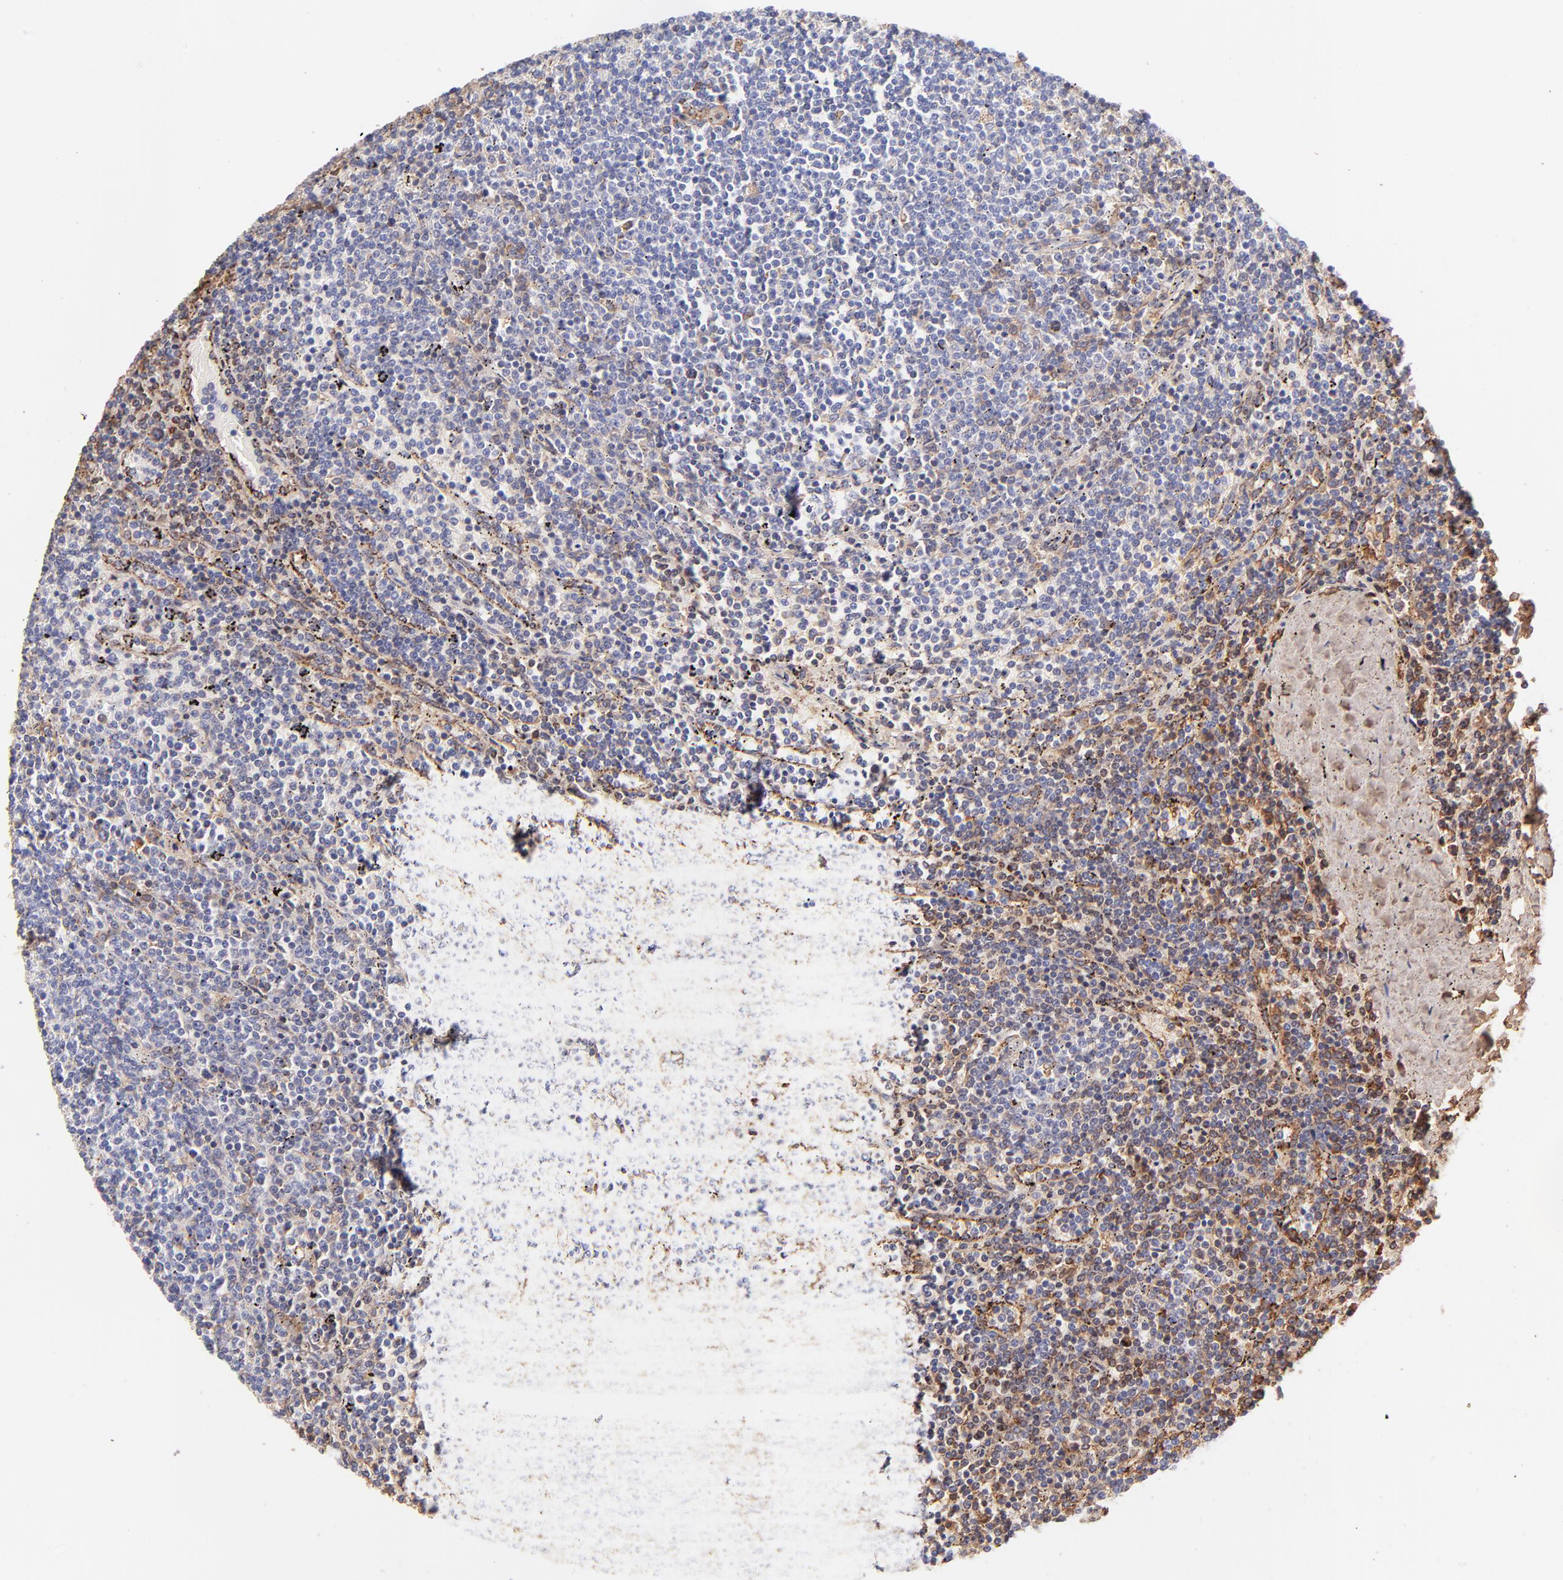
{"staining": {"intensity": "negative", "quantity": "none", "location": "none"}, "tissue": "lymphoma", "cell_type": "Tumor cells", "image_type": "cancer", "snomed": [{"axis": "morphology", "description": "Malignant lymphoma, non-Hodgkin's type, Low grade"}, {"axis": "topography", "description": "Spleen"}], "caption": "Immunohistochemistry of human malignant lymphoma, non-Hodgkin's type (low-grade) shows no staining in tumor cells.", "gene": "BGN", "patient": {"sex": "female", "age": 50}}